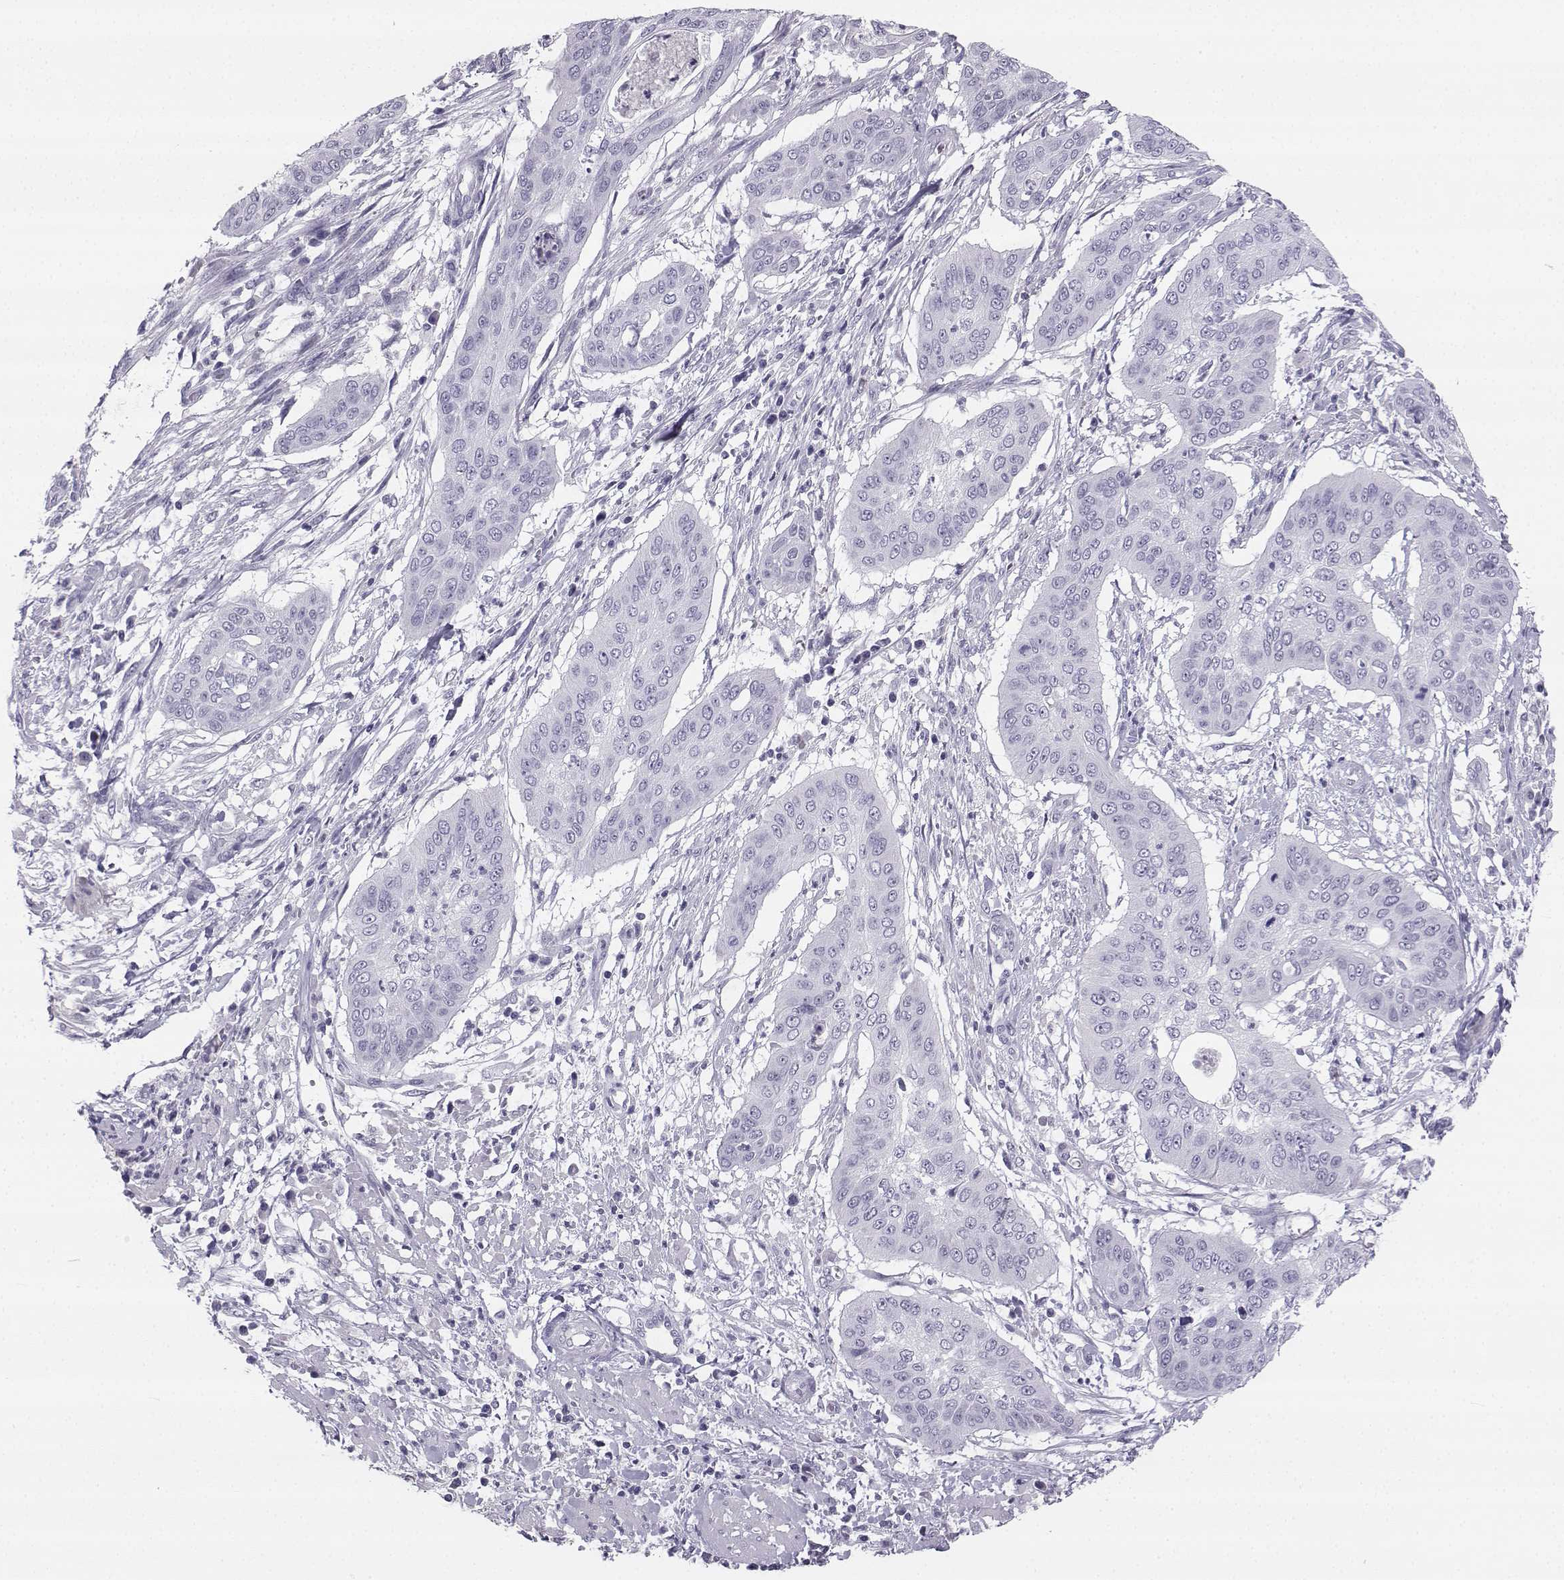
{"staining": {"intensity": "negative", "quantity": "none", "location": "none"}, "tissue": "cervical cancer", "cell_type": "Tumor cells", "image_type": "cancer", "snomed": [{"axis": "morphology", "description": "Squamous cell carcinoma, NOS"}, {"axis": "topography", "description": "Cervix"}], "caption": "Histopathology image shows no protein staining in tumor cells of cervical cancer tissue.", "gene": "SYCE1", "patient": {"sex": "female", "age": 39}}